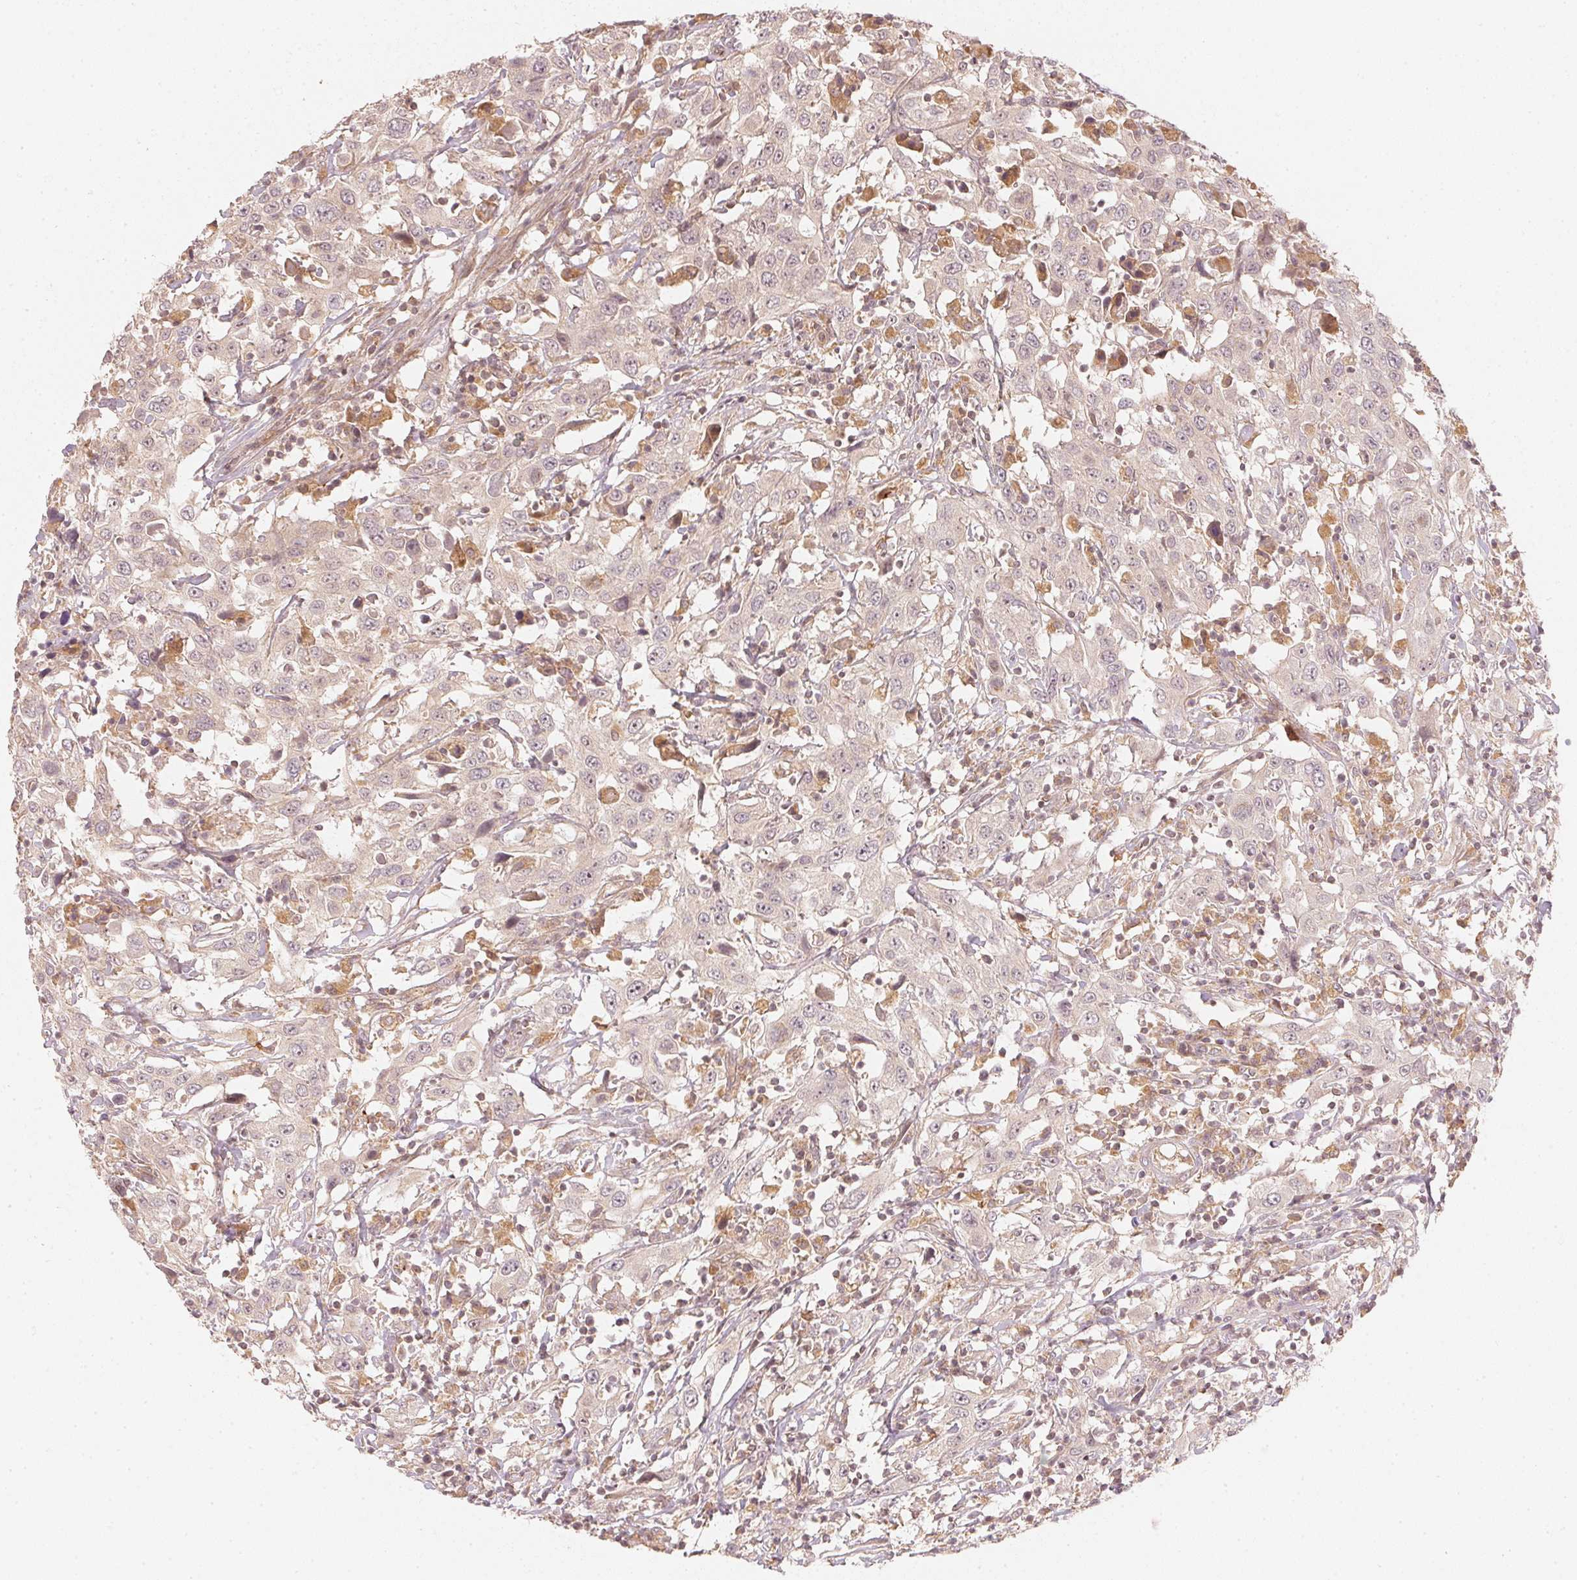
{"staining": {"intensity": "weak", "quantity": "<25%", "location": "cytoplasmic/membranous"}, "tissue": "urothelial cancer", "cell_type": "Tumor cells", "image_type": "cancer", "snomed": [{"axis": "morphology", "description": "Urothelial carcinoma, High grade"}, {"axis": "topography", "description": "Urinary bladder"}], "caption": "Immunohistochemistry photomicrograph of human urothelial carcinoma (high-grade) stained for a protein (brown), which displays no positivity in tumor cells.", "gene": "WDR54", "patient": {"sex": "male", "age": 61}}